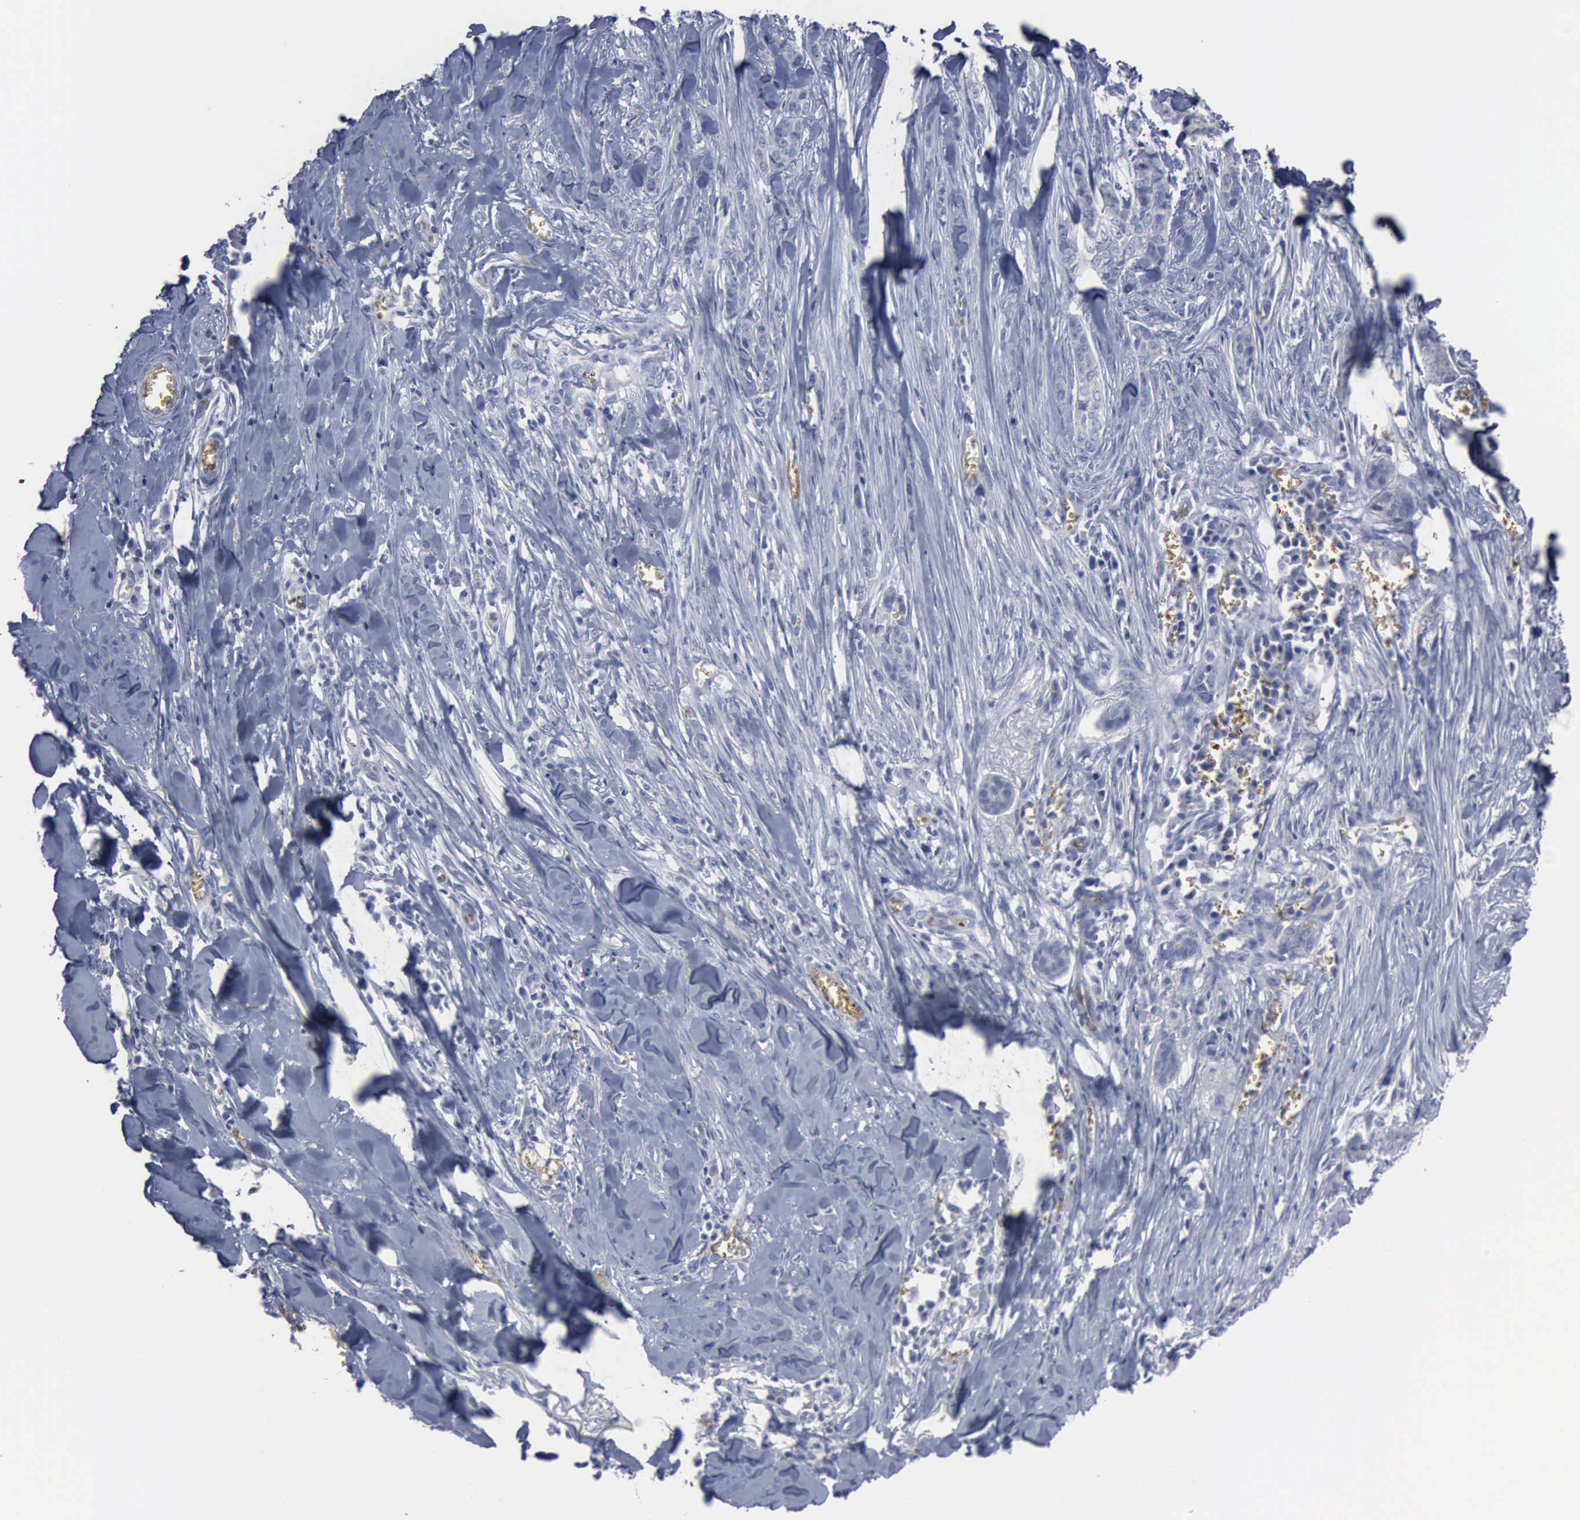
{"staining": {"intensity": "negative", "quantity": "none", "location": "none"}, "tissue": "skin cancer", "cell_type": "Tumor cells", "image_type": "cancer", "snomed": [{"axis": "morphology", "description": "Normal tissue, NOS"}, {"axis": "morphology", "description": "Basal cell carcinoma"}, {"axis": "topography", "description": "Skin"}], "caption": "Tumor cells are negative for protein expression in human skin basal cell carcinoma. (DAB (3,3'-diaminobenzidine) immunohistochemistry (IHC) with hematoxylin counter stain).", "gene": "TGFB1", "patient": {"sex": "female", "age": 65}}